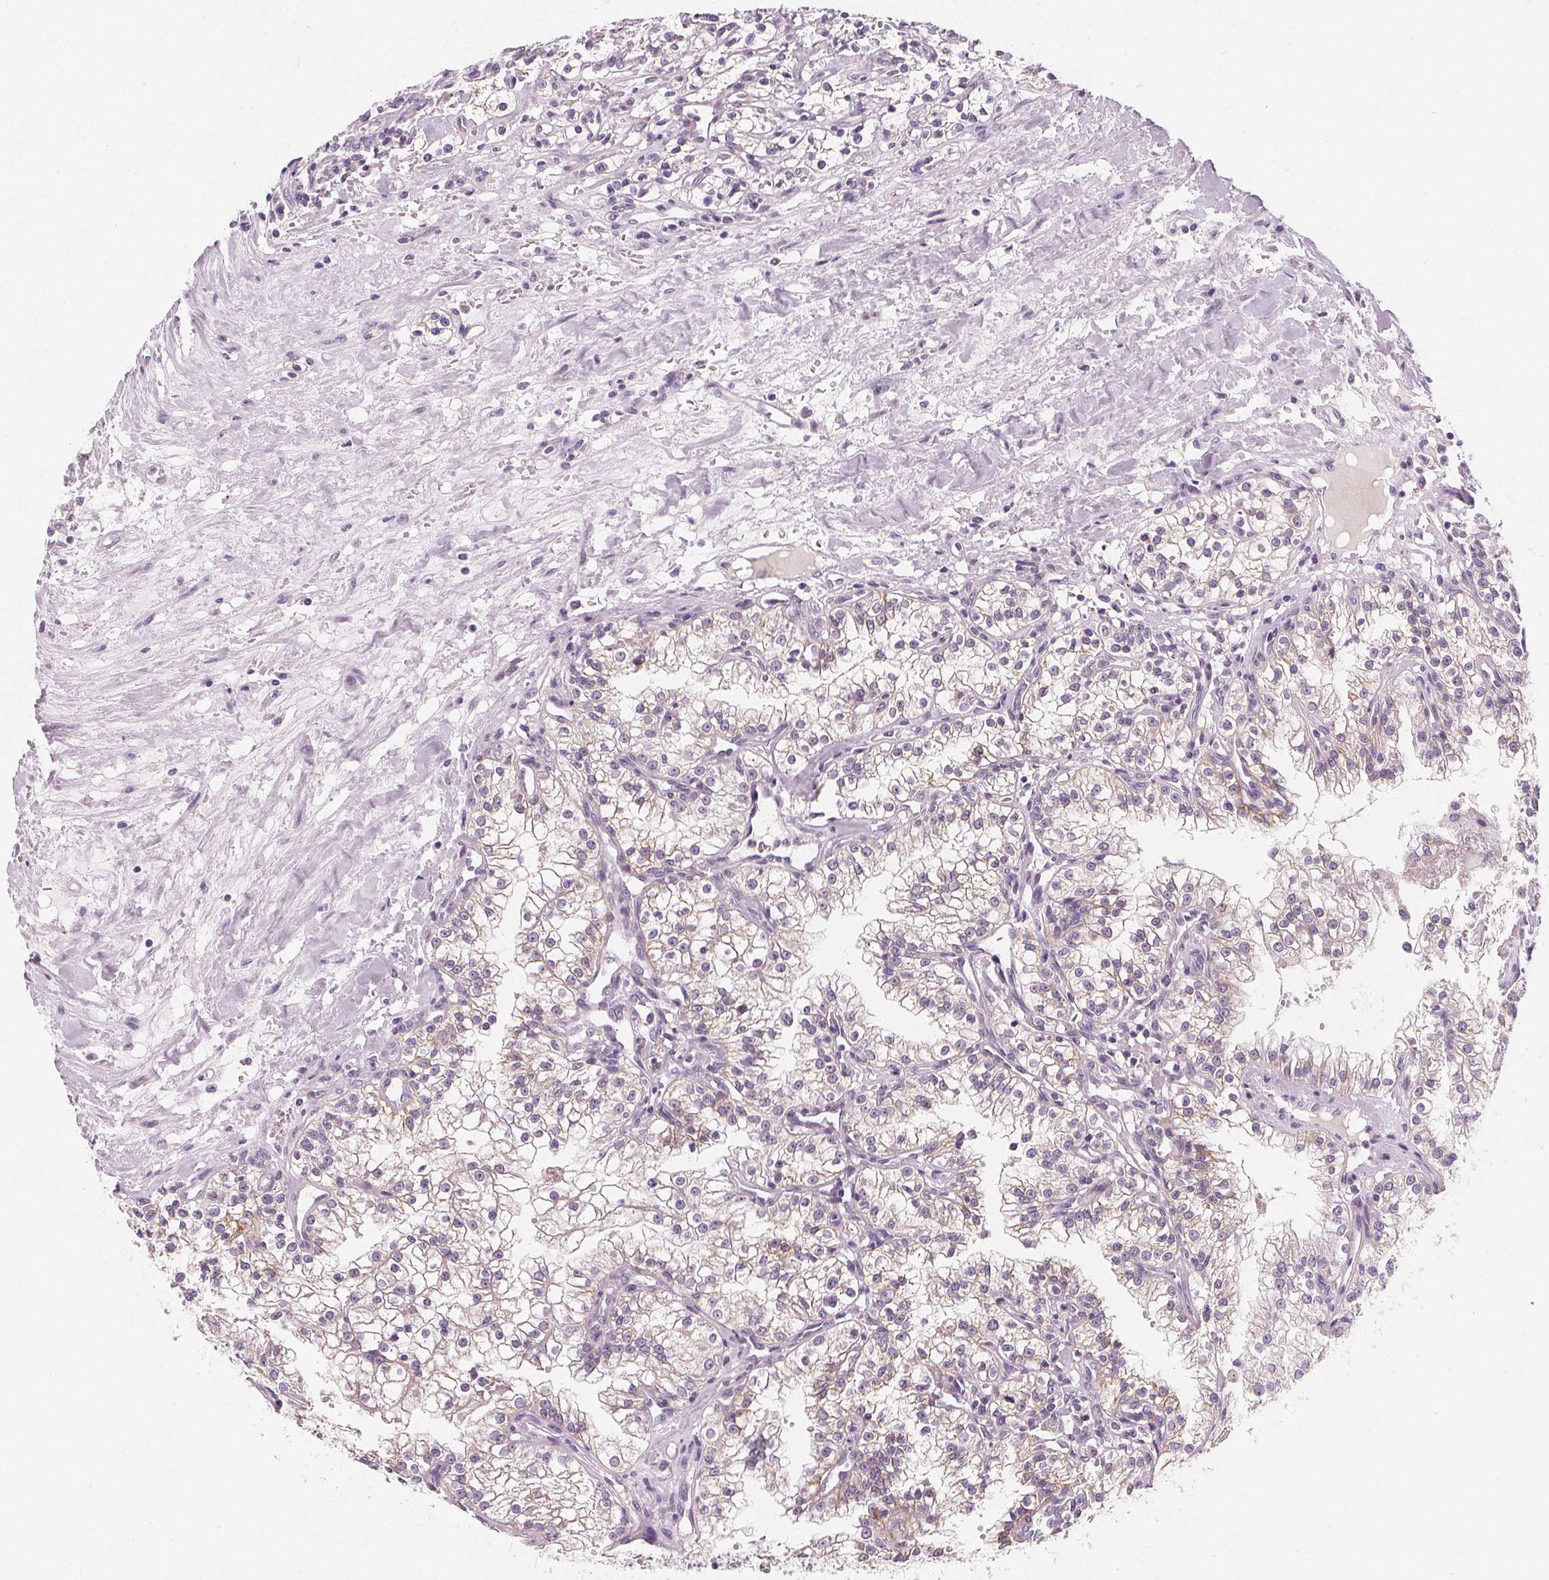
{"staining": {"intensity": "negative", "quantity": "none", "location": "none"}, "tissue": "renal cancer", "cell_type": "Tumor cells", "image_type": "cancer", "snomed": [{"axis": "morphology", "description": "Adenocarcinoma, NOS"}, {"axis": "topography", "description": "Kidney"}], "caption": "Immunohistochemistry of human renal cancer exhibits no positivity in tumor cells. The staining is performed using DAB (3,3'-diaminobenzidine) brown chromogen with nuclei counter-stained in using hematoxylin.", "gene": "DBX2", "patient": {"sex": "male", "age": 36}}